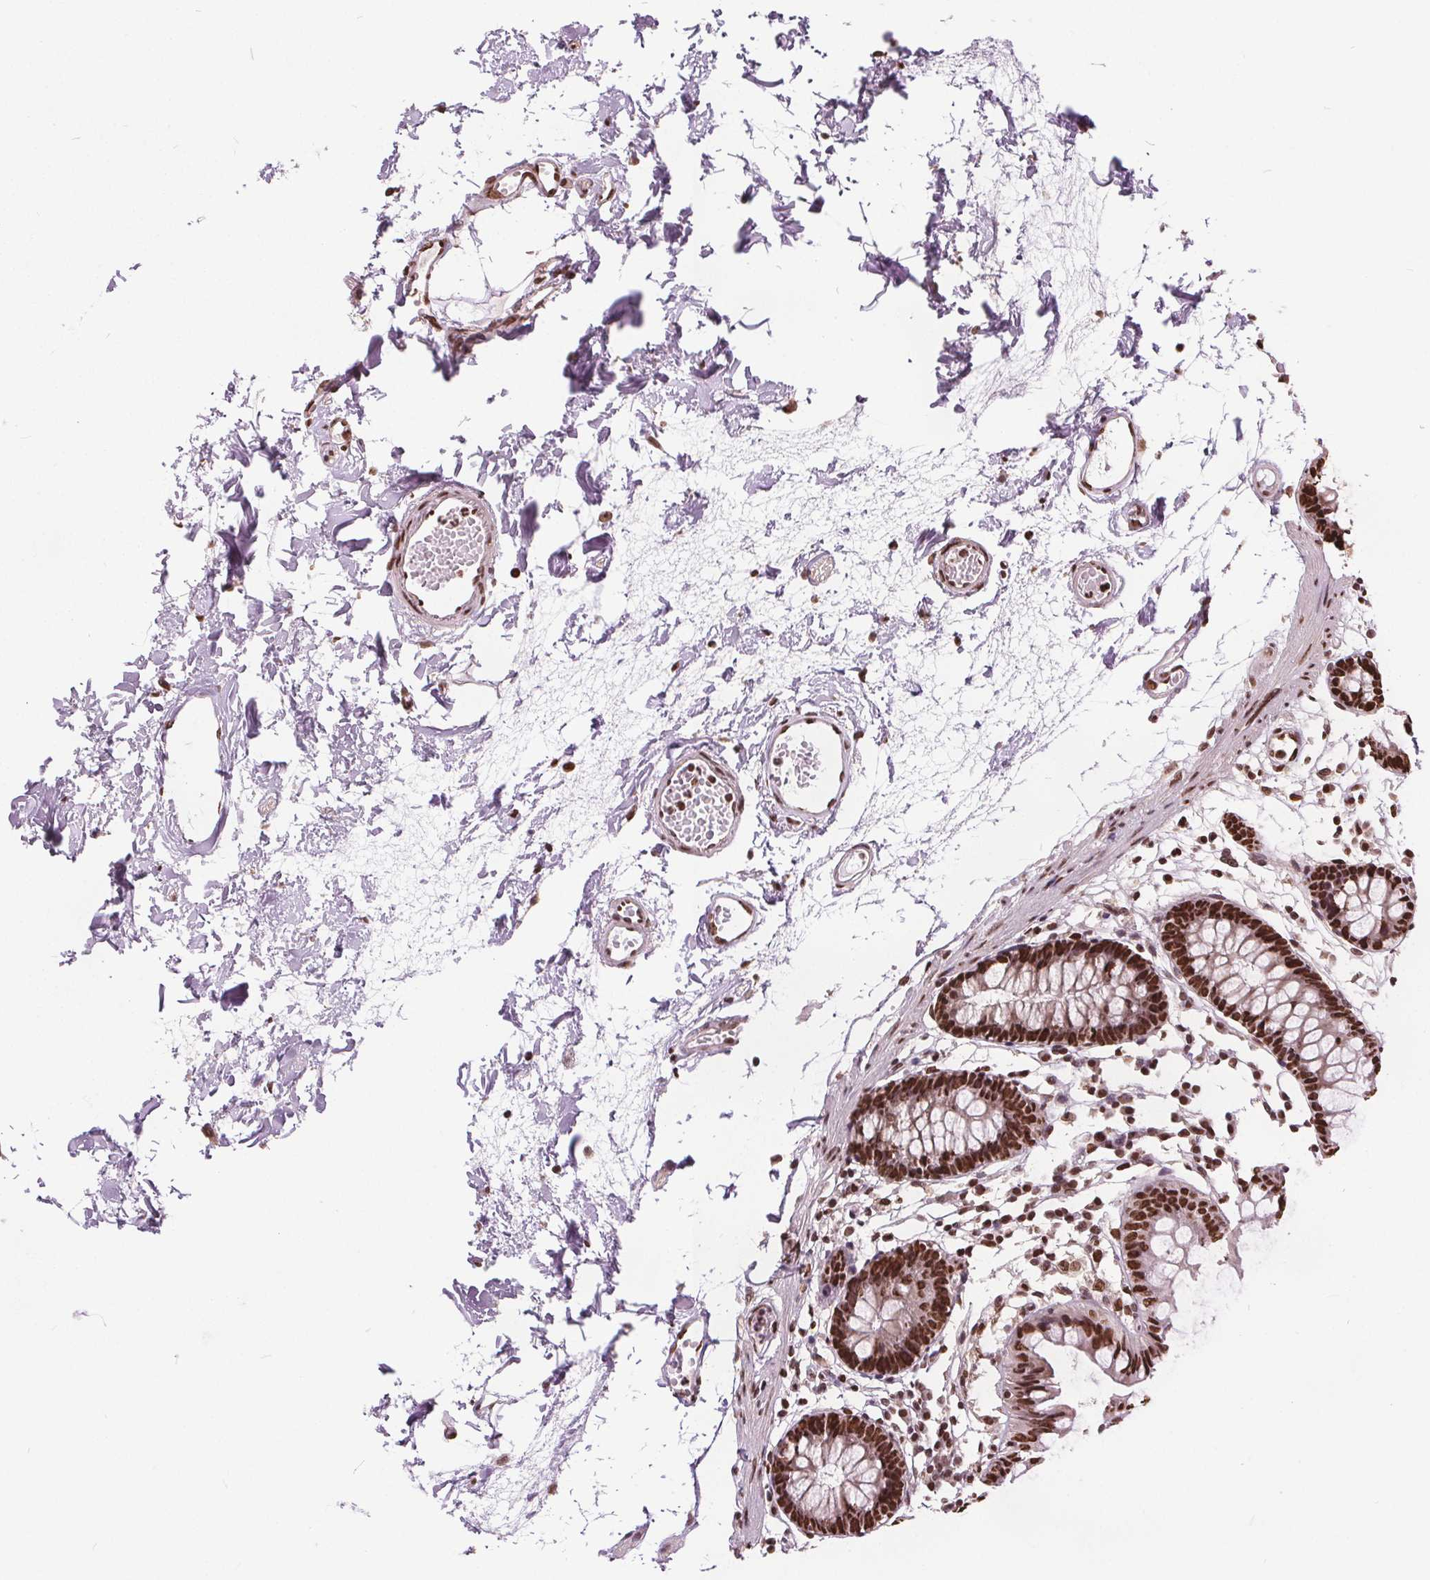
{"staining": {"intensity": "moderate", "quantity": ">75%", "location": "nuclear"}, "tissue": "colon", "cell_type": "Endothelial cells", "image_type": "normal", "snomed": [{"axis": "morphology", "description": "Normal tissue, NOS"}, {"axis": "topography", "description": "Colon"}], "caption": "Brown immunohistochemical staining in normal human colon demonstrates moderate nuclear staining in about >75% of endothelial cells. The protein is stained brown, and the nuclei are stained in blue (DAB IHC with brightfield microscopy, high magnification).", "gene": "ISLR2", "patient": {"sex": "female", "age": 84}}